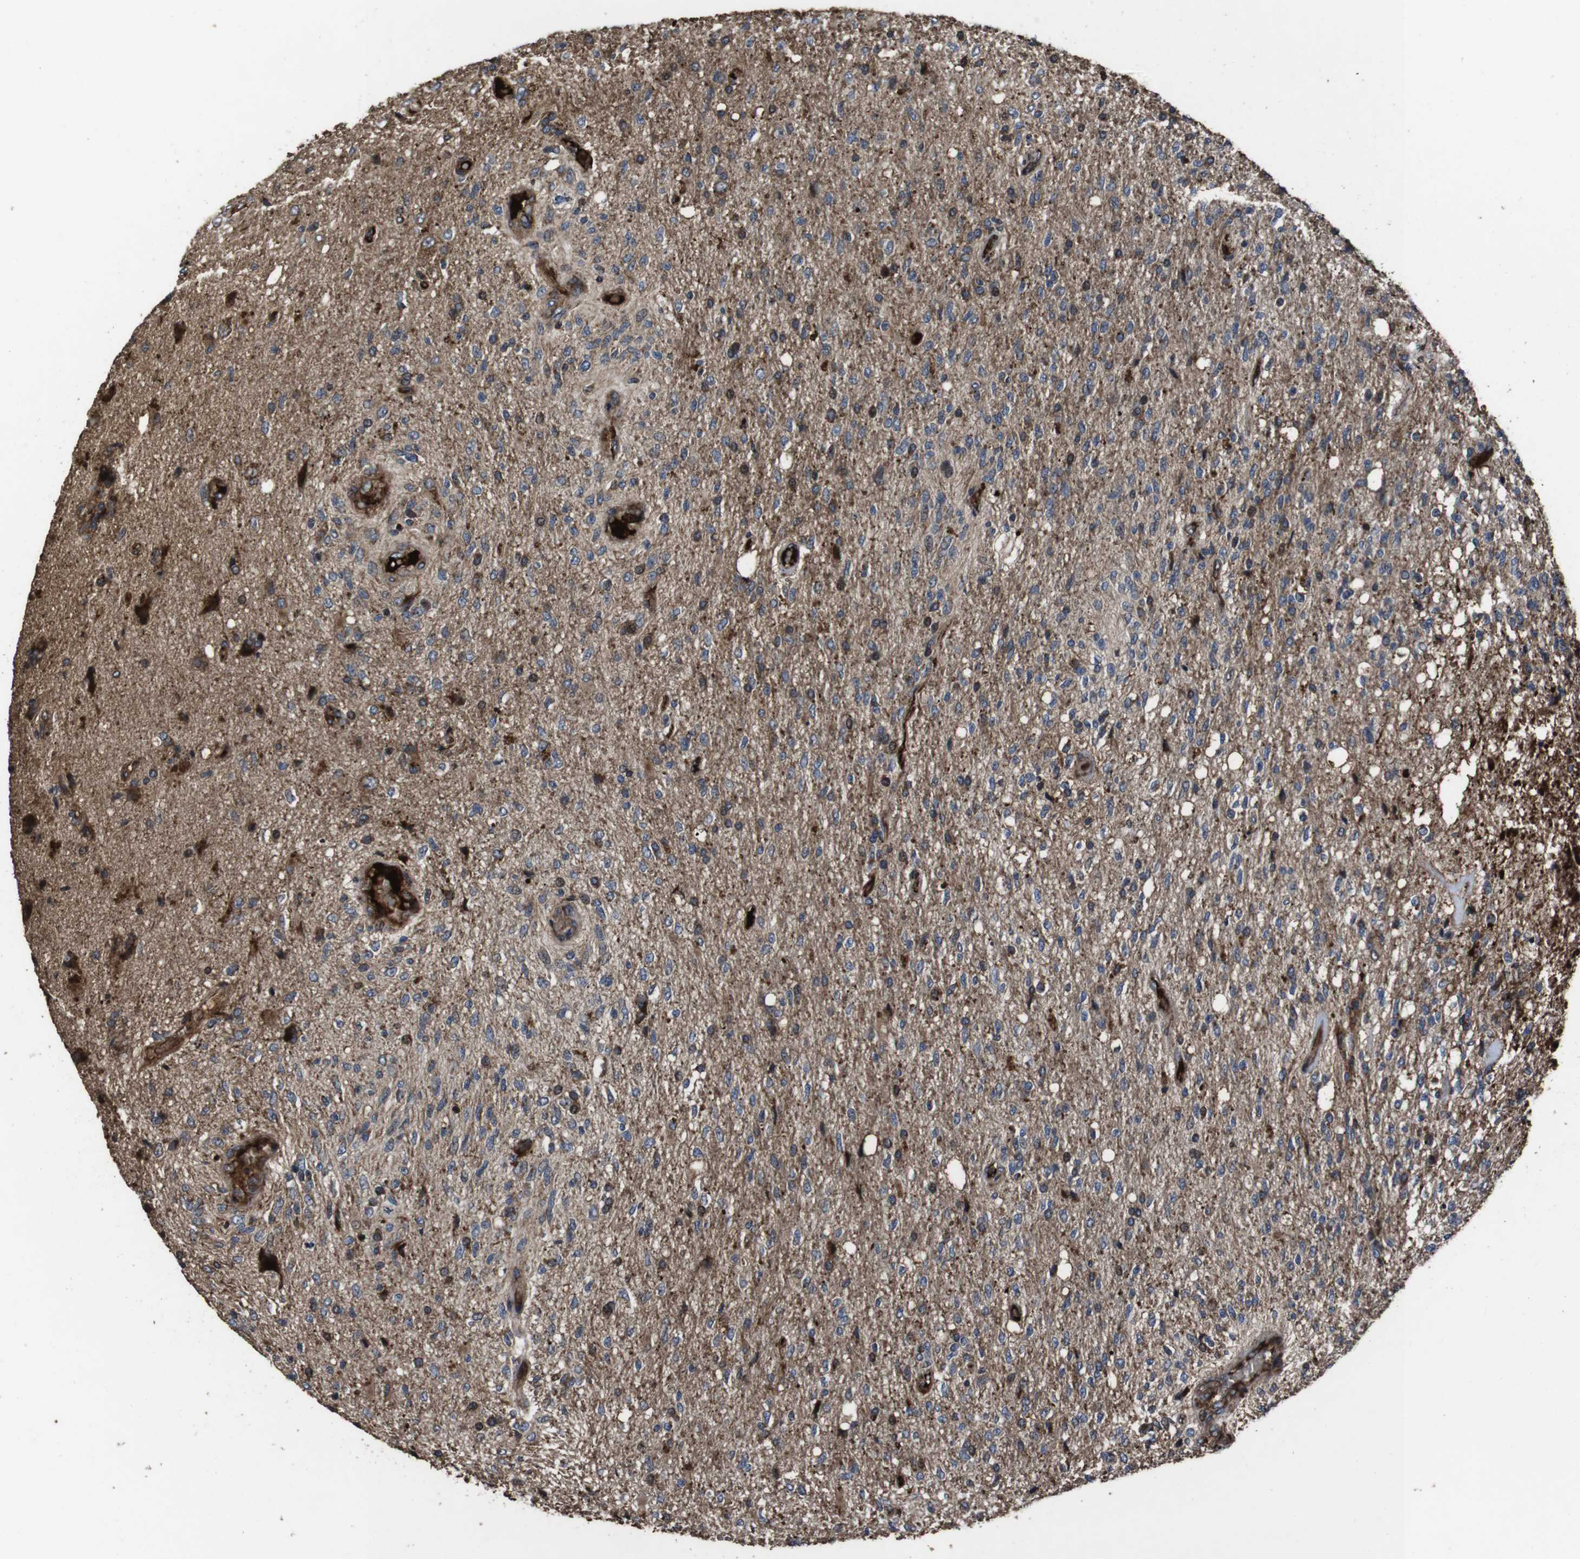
{"staining": {"intensity": "moderate", "quantity": ">75%", "location": "cytoplasmic/membranous"}, "tissue": "glioma", "cell_type": "Tumor cells", "image_type": "cancer", "snomed": [{"axis": "morphology", "description": "Normal tissue, NOS"}, {"axis": "morphology", "description": "Glioma, malignant, High grade"}, {"axis": "topography", "description": "Cerebral cortex"}], "caption": "Immunohistochemistry (IHC) micrograph of human glioma stained for a protein (brown), which demonstrates medium levels of moderate cytoplasmic/membranous positivity in about >75% of tumor cells.", "gene": "SMYD3", "patient": {"sex": "male", "age": 77}}